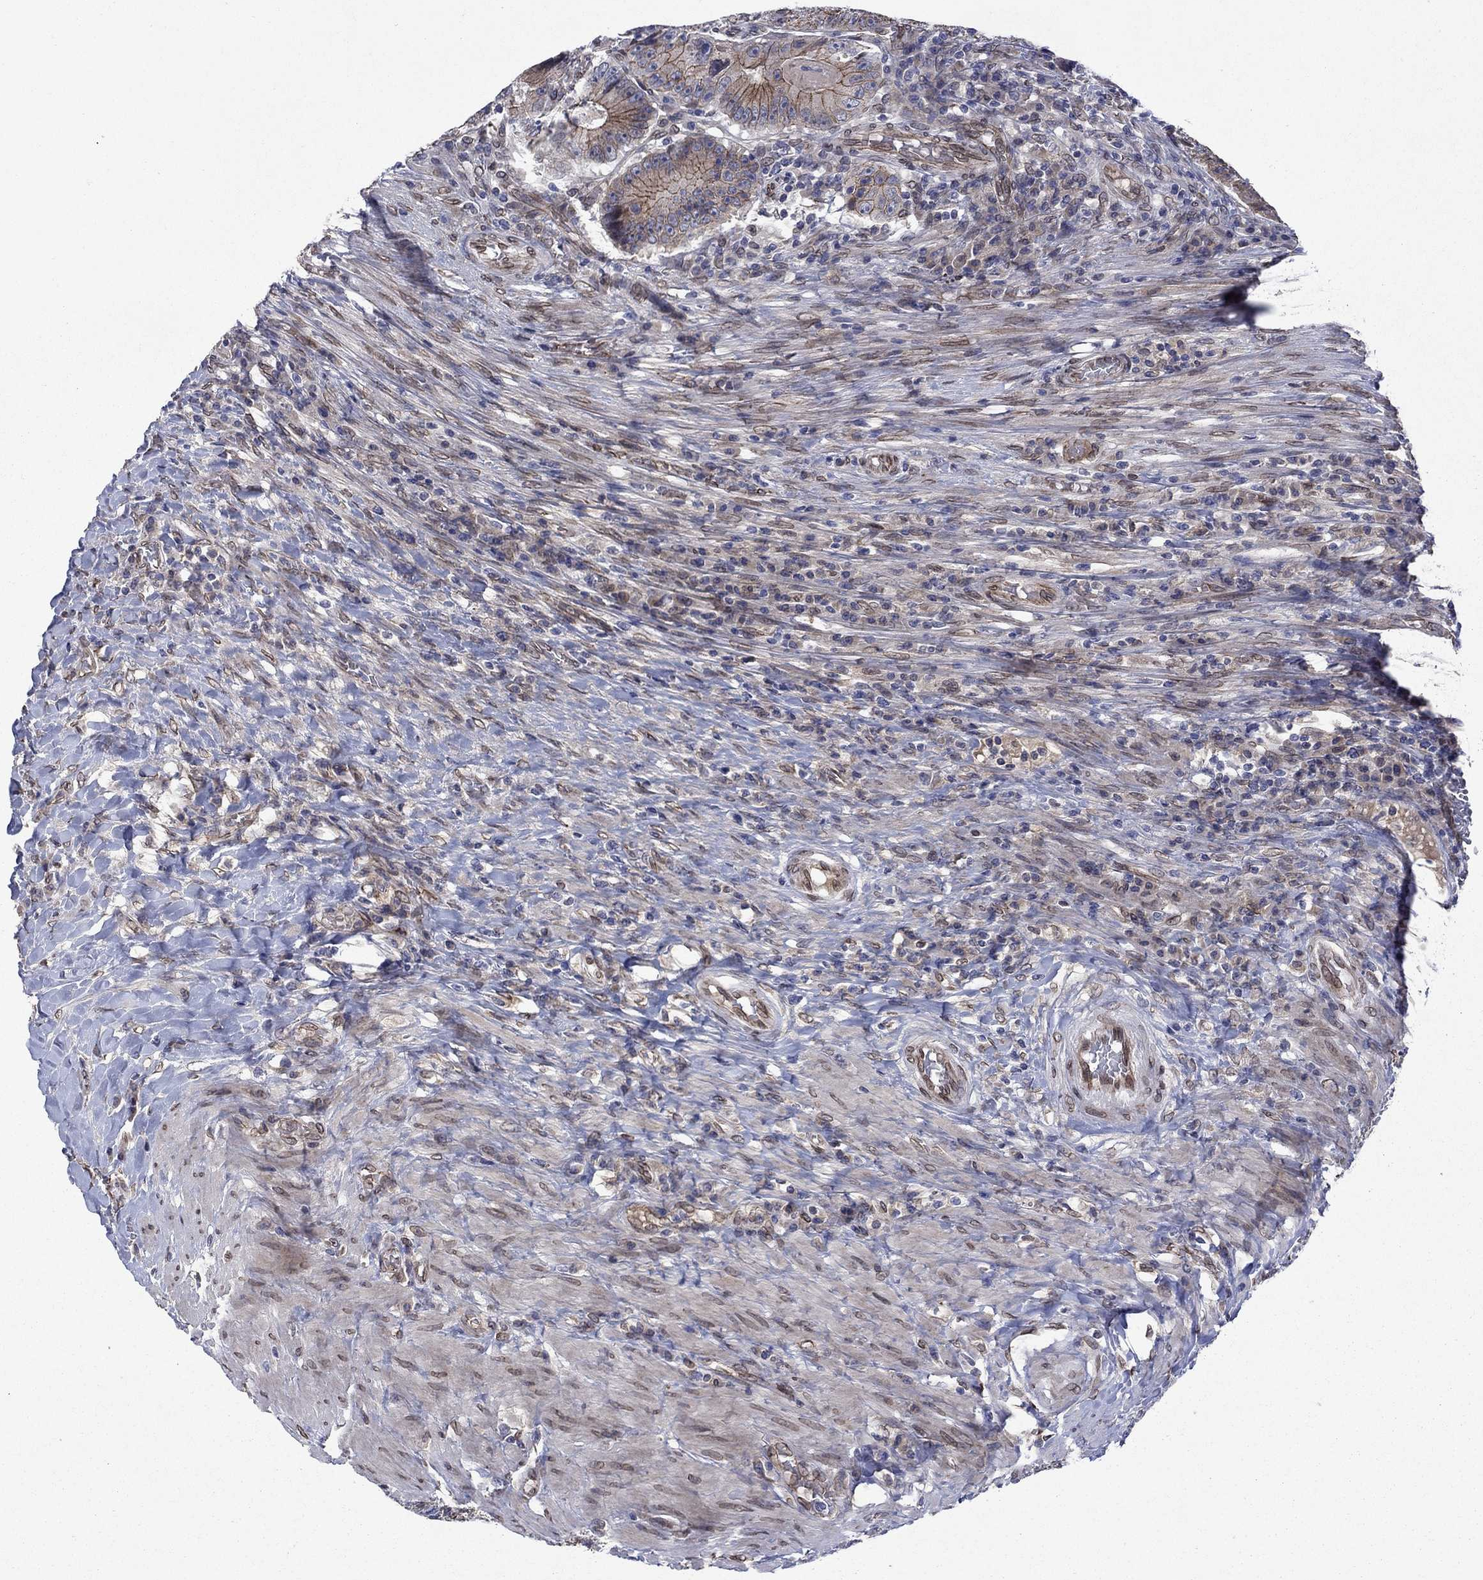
{"staining": {"intensity": "moderate", "quantity": ">75%", "location": "cytoplasmic/membranous"}, "tissue": "colorectal cancer", "cell_type": "Tumor cells", "image_type": "cancer", "snomed": [{"axis": "morphology", "description": "Adenocarcinoma, NOS"}, {"axis": "topography", "description": "Colon"}], "caption": "DAB immunohistochemical staining of colorectal adenocarcinoma displays moderate cytoplasmic/membranous protein expression in approximately >75% of tumor cells.", "gene": "EMC9", "patient": {"sex": "female", "age": 86}}